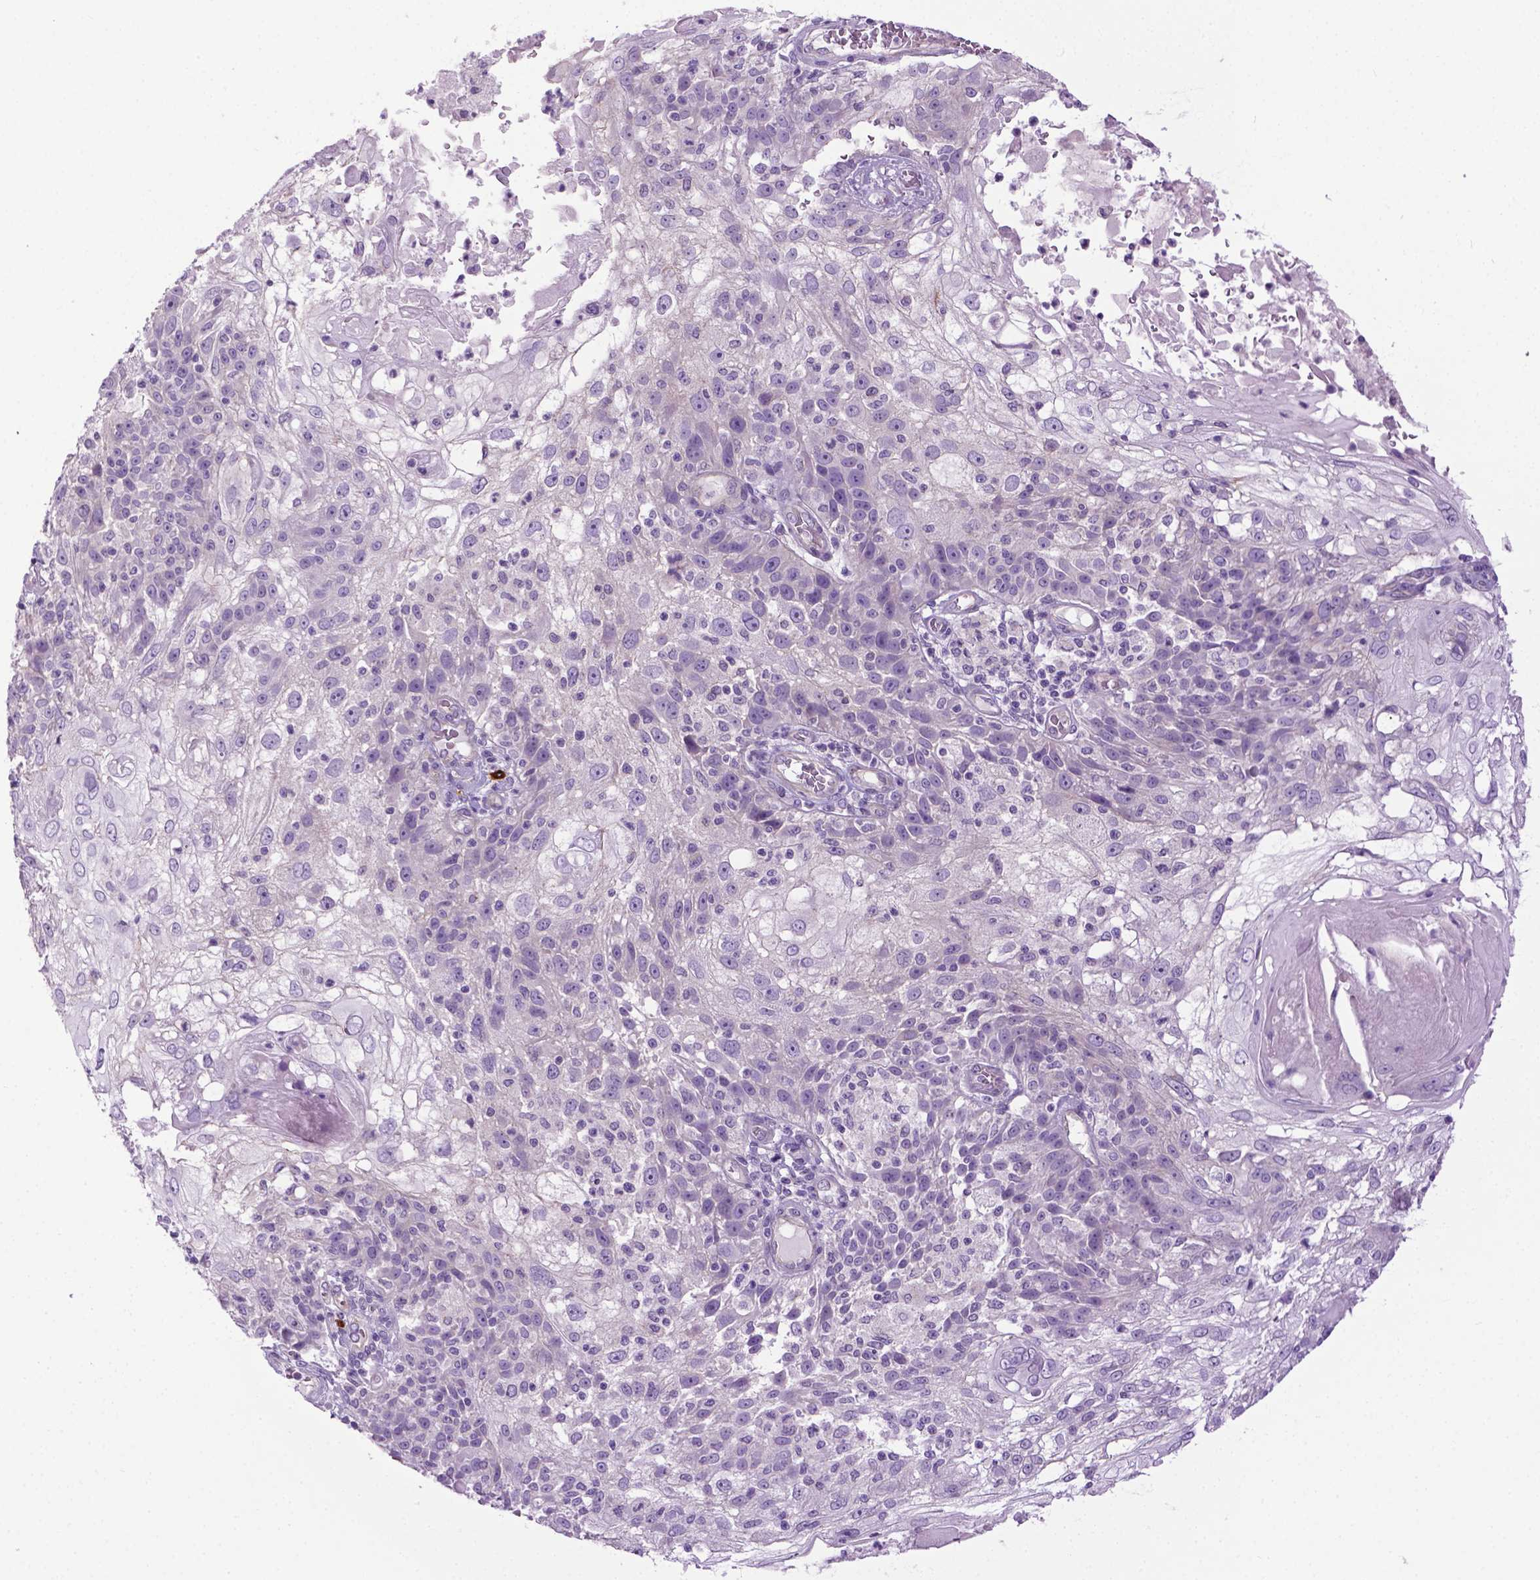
{"staining": {"intensity": "negative", "quantity": "none", "location": "none"}, "tissue": "skin cancer", "cell_type": "Tumor cells", "image_type": "cancer", "snomed": [{"axis": "morphology", "description": "Normal tissue, NOS"}, {"axis": "morphology", "description": "Squamous cell carcinoma, NOS"}, {"axis": "topography", "description": "Skin"}], "caption": "Immunohistochemistry (IHC) photomicrograph of human skin squamous cell carcinoma stained for a protein (brown), which exhibits no positivity in tumor cells.", "gene": "SPECC1L", "patient": {"sex": "female", "age": 83}}